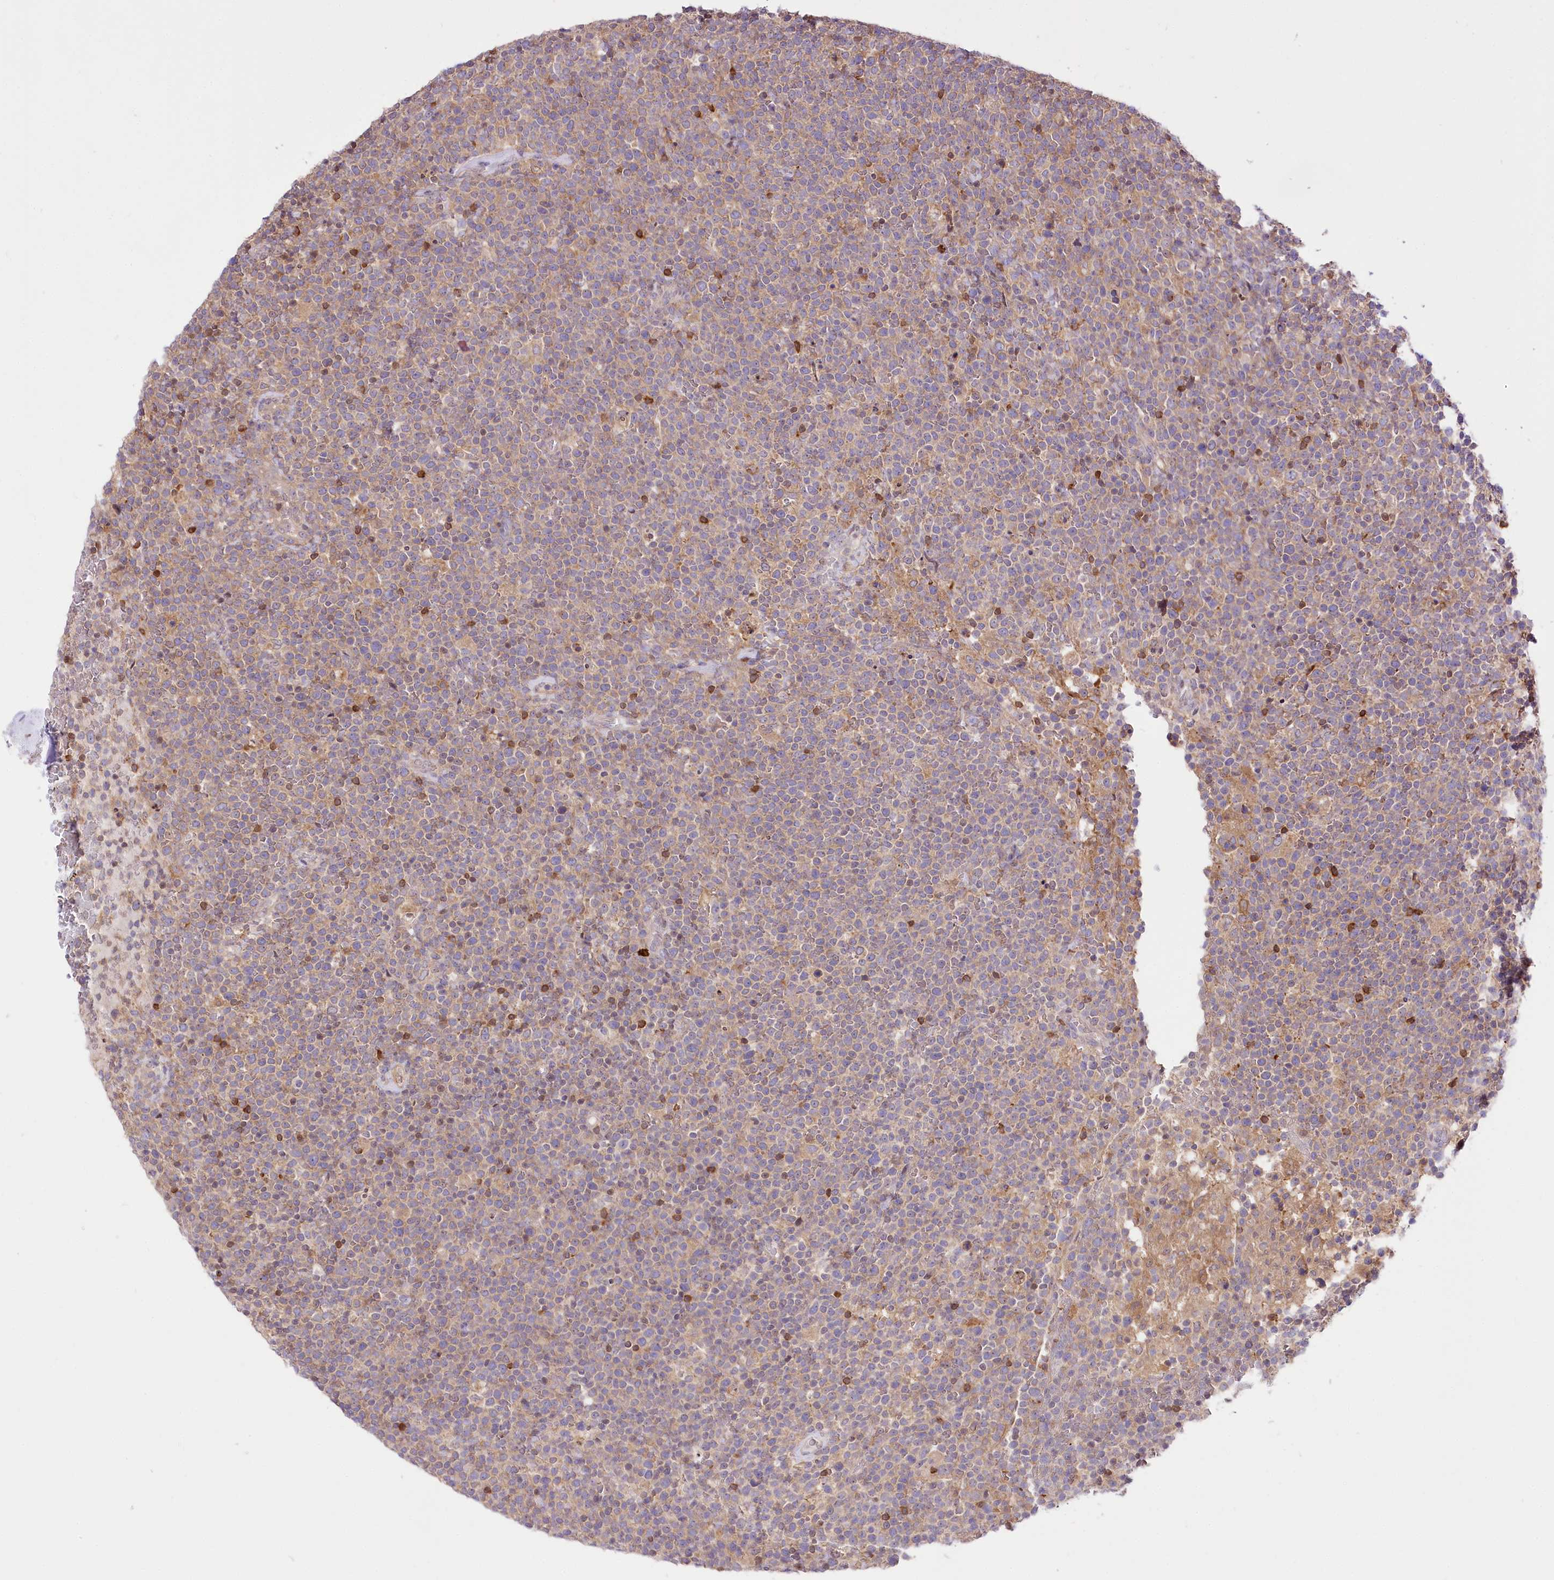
{"staining": {"intensity": "weak", "quantity": ">75%", "location": "cytoplasmic/membranous"}, "tissue": "lymphoma", "cell_type": "Tumor cells", "image_type": "cancer", "snomed": [{"axis": "morphology", "description": "Malignant lymphoma, non-Hodgkin's type, High grade"}, {"axis": "topography", "description": "Lymph node"}], "caption": "A brown stain highlights weak cytoplasmic/membranous staining of a protein in malignant lymphoma, non-Hodgkin's type (high-grade) tumor cells. (IHC, brightfield microscopy, high magnification).", "gene": "UGP2", "patient": {"sex": "male", "age": 61}}